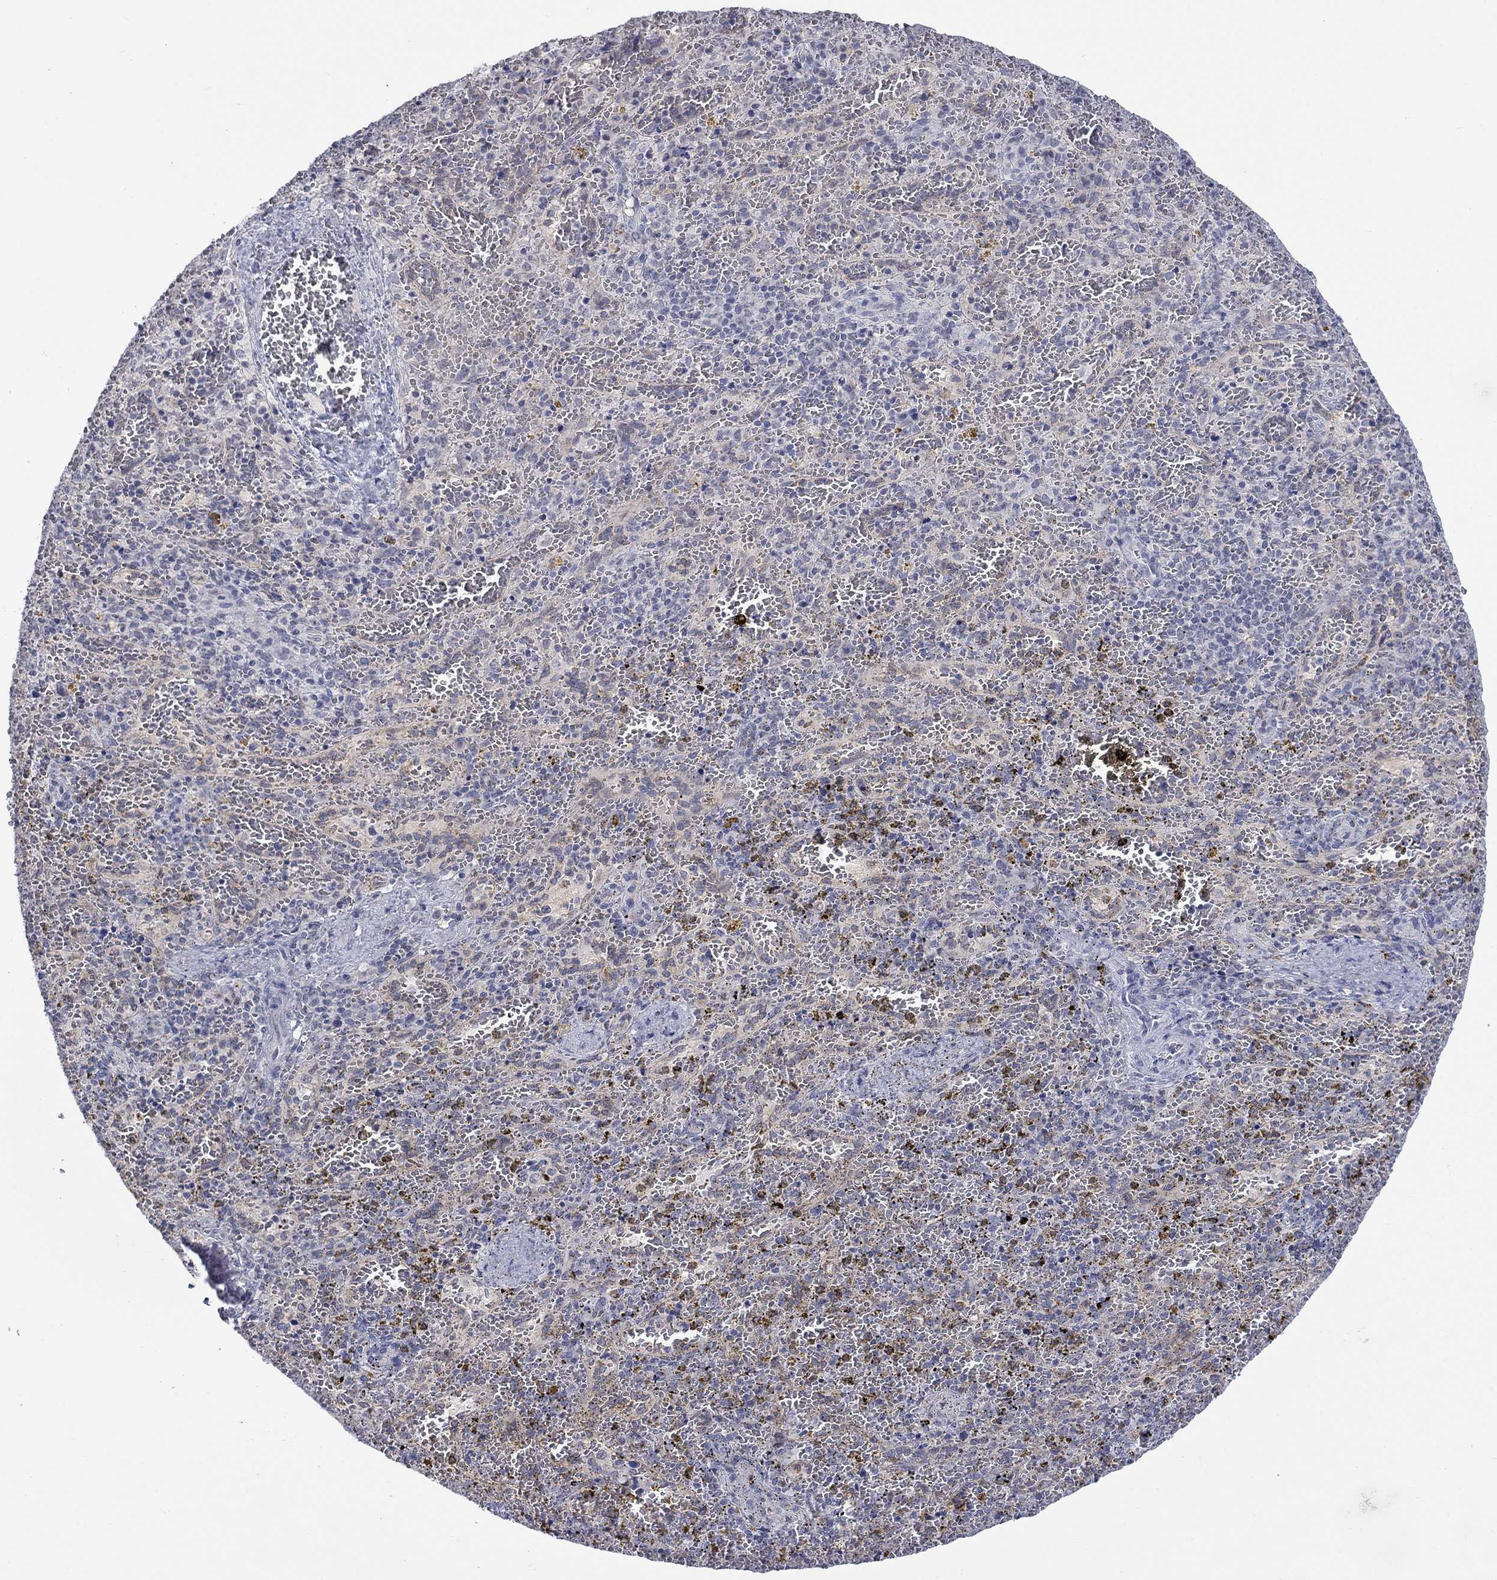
{"staining": {"intensity": "weak", "quantity": "25%-75%", "location": "cytoplasmic/membranous"}, "tissue": "spleen", "cell_type": "Cells in red pulp", "image_type": "normal", "snomed": [{"axis": "morphology", "description": "Normal tissue, NOS"}, {"axis": "topography", "description": "Spleen"}], "caption": "Immunohistochemistry (IHC) of unremarkable spleen exhibits low levels of weak cytoplasmic/membranous positivity in about 25%-75% of cells in red pulp.", "gene": "NSMF", "patient": {"sex": "female", "age": 50}}